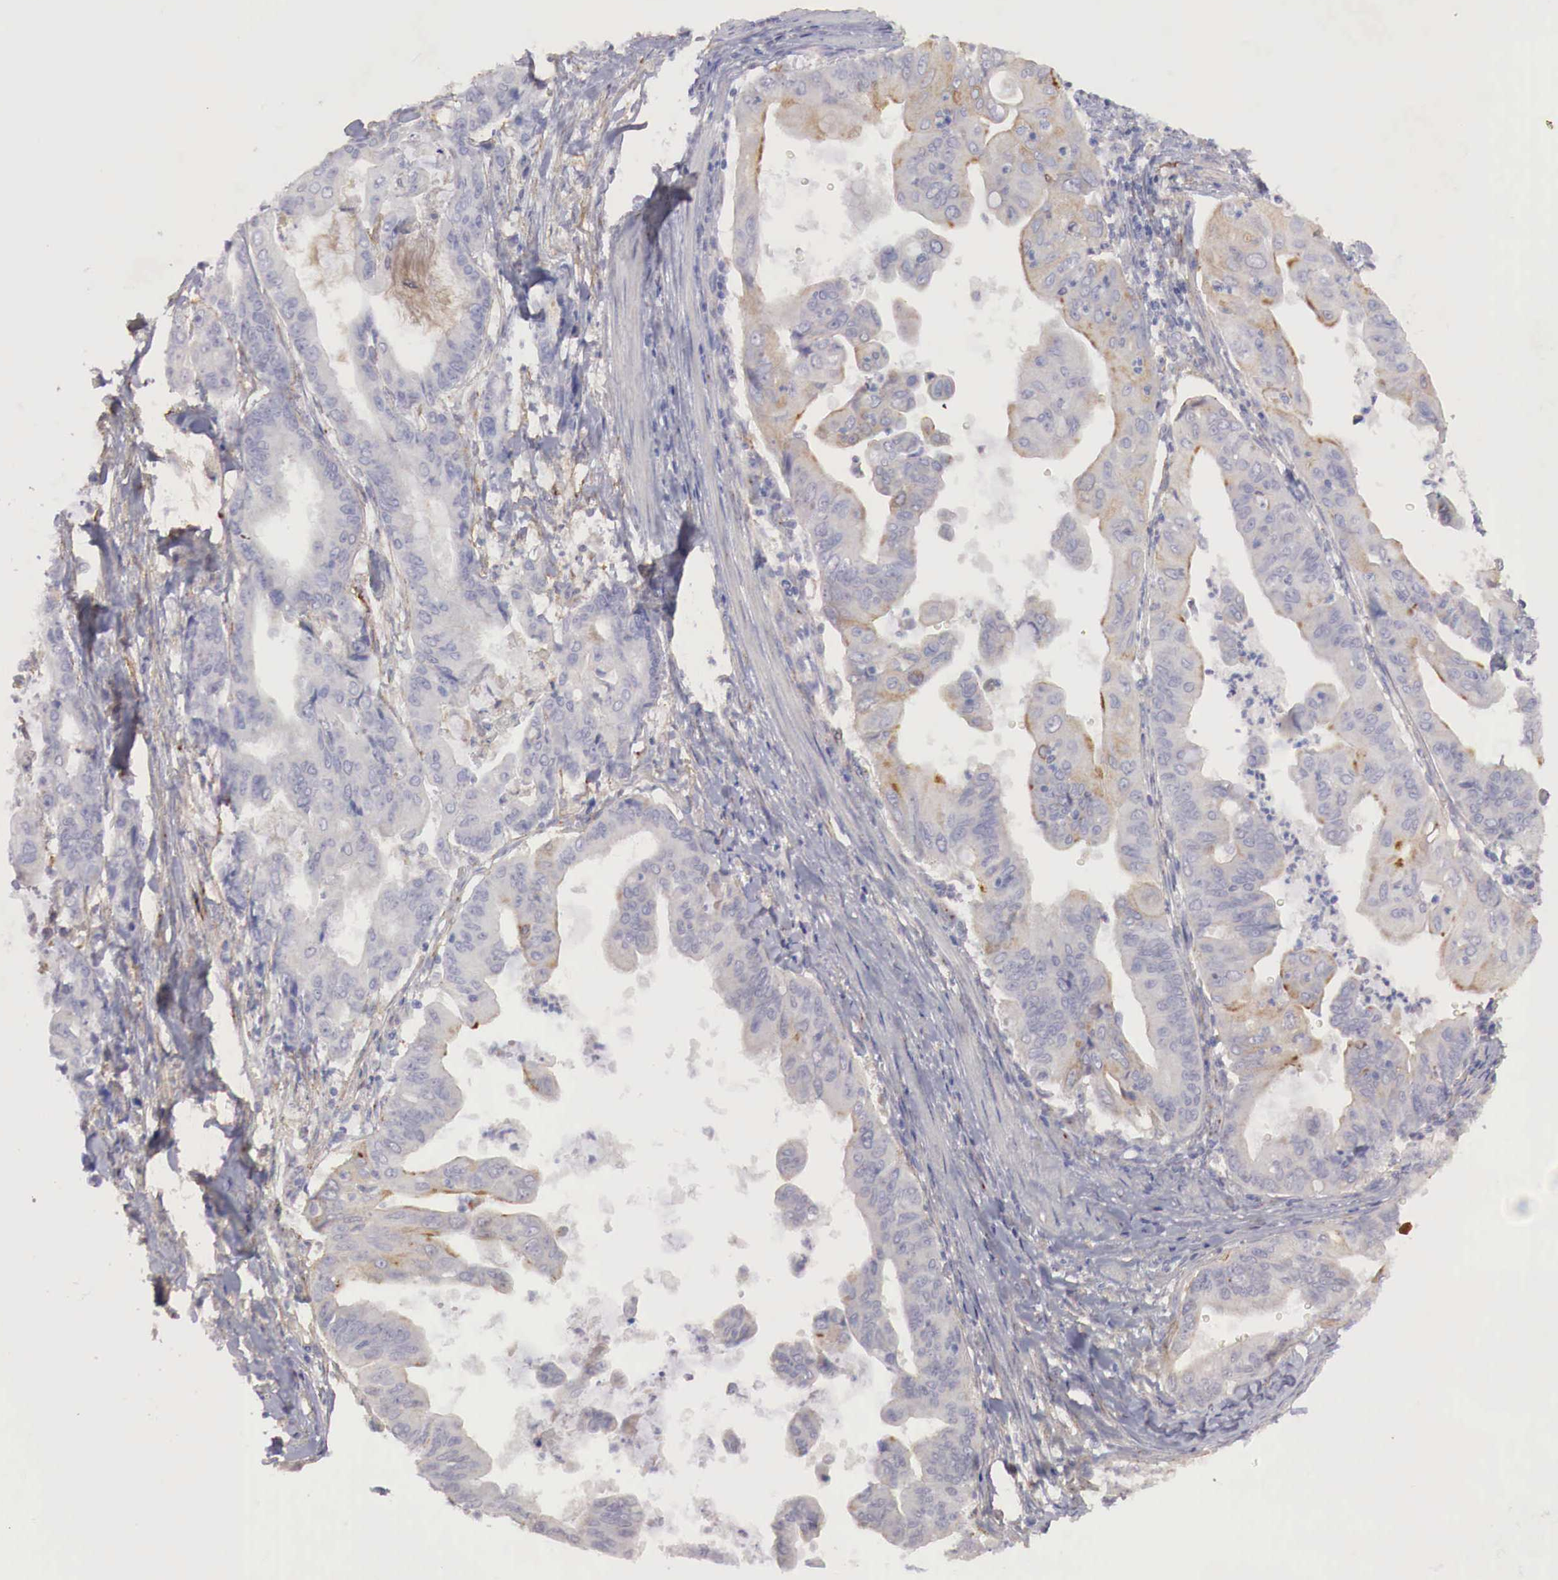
{"staining": {"intensity": "negative", "quantity": "none", "location": "none"}, "tissue": "stomach cancer", "cell_type": "Tumor cells", "image_type": "cancer", "snomed": [{"axis": "morphology", "description": "Adenocarcinoma, NOS"}, {"axis": "topography", "description": "Stomach, upper"}], "caption": "High power microscopy photomicrograph of an IHC histopathology image of stomach adenocarcinoma, revealing no significant positivity in tumor cells. The staining is performed using DAB brown chromogen with nuclei counter-stained in using hematoxylin.", "gene": "KLHDC7B", "patient": {"sex": "male", "age": 80}}